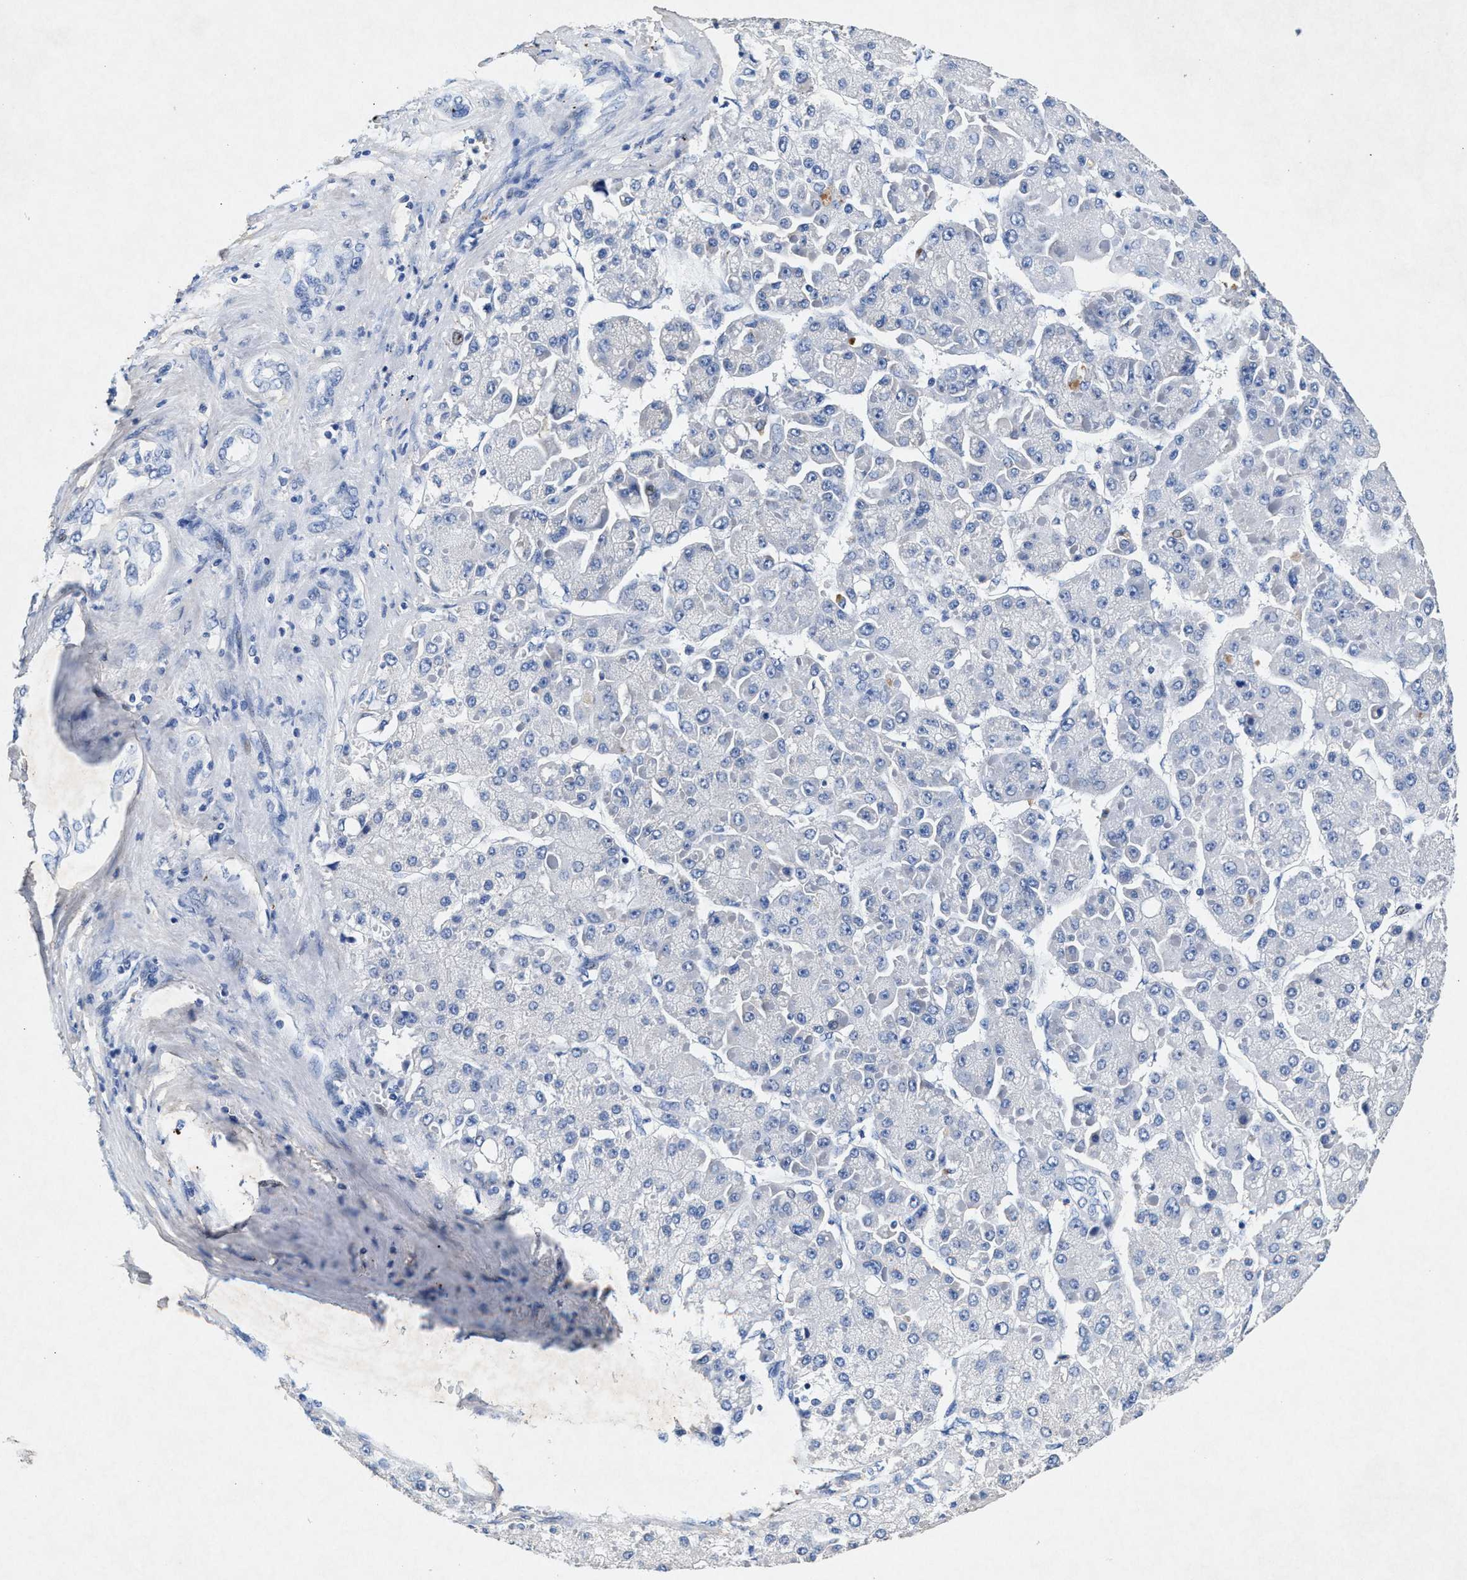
{"staining": {"intensity": "negative", "quantity": "none", "location": "none"}, "tissue": "liver cancer", "cell_type": "Tumor cells", "image_type": "cancer", "snomed": [{"axis": "morphology", "description": "Carcinoma, Hepatocellular, NOS"}, {"axis": "topography", "description": "Liver"}], "caption": "Human liver cancer (hepatocellular carcinoma) stained for a protein using IHC displays no positivity in tumor cells.", "gene": "MAP6", "patient": {"sex": "female", "age": 73}}